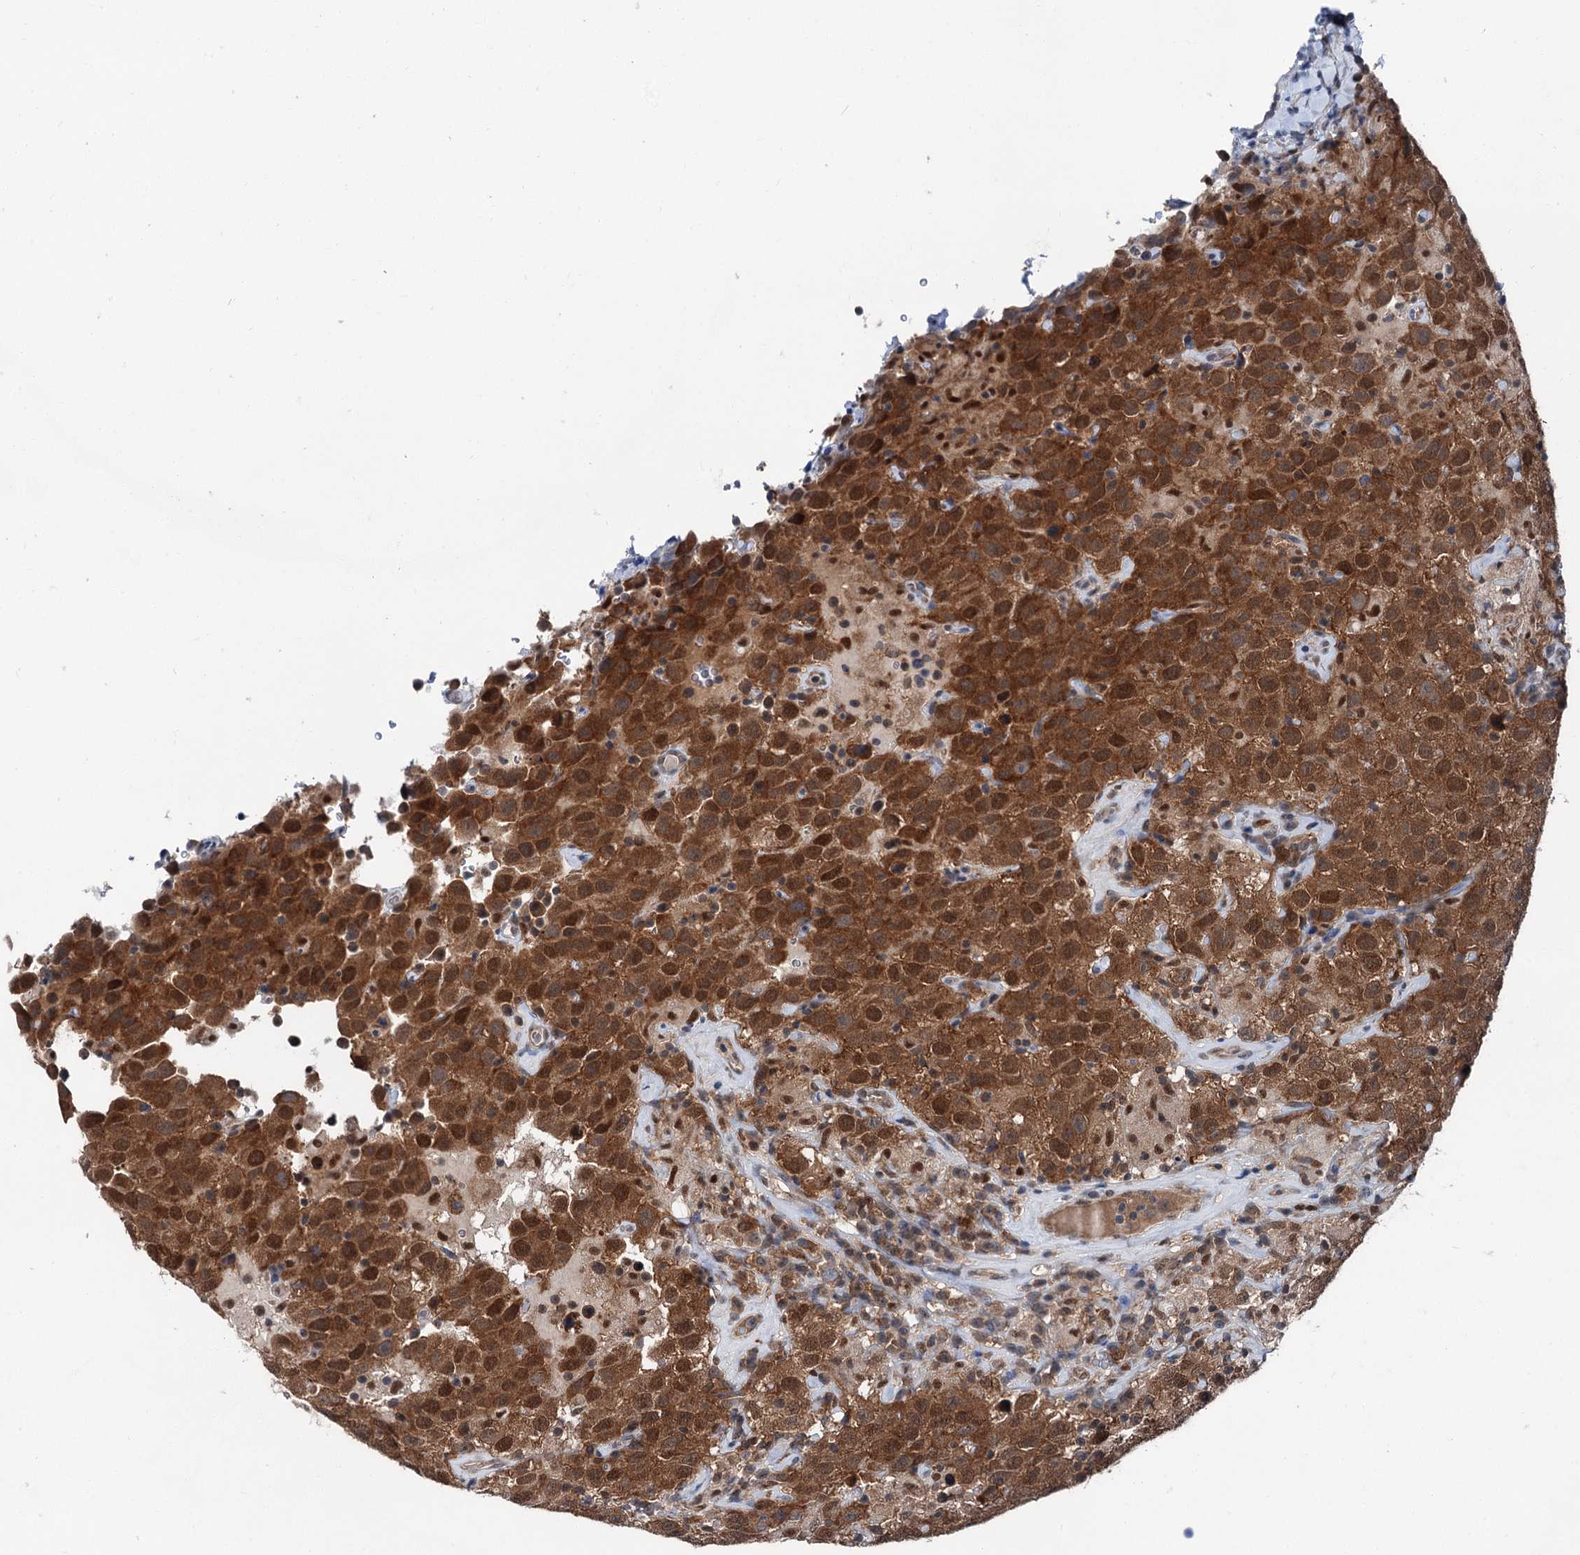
{"staining": {"intensity": "strong", "quantity": ">75%", "location": "cytoplasmic/membranous,nuclear"}, "tissue": "testis cancer", "cell_type": "Tumor cells", "image_type": "cancer", "snomed": [{"axis": "morphology", "description": "Seminoma, NOS"}, {"axis": "topography", "description": "Testis"}], "caption": "The immunohistochemical stain labels strong cytoplasmic/membranous and nuclear positivity in tumor cells of testis seminoma tissue. (DAB IHC with brightfield microscopy, high magnification).", "gene": "PSMD13", "patient": {"sex": "male", "age": 41}}